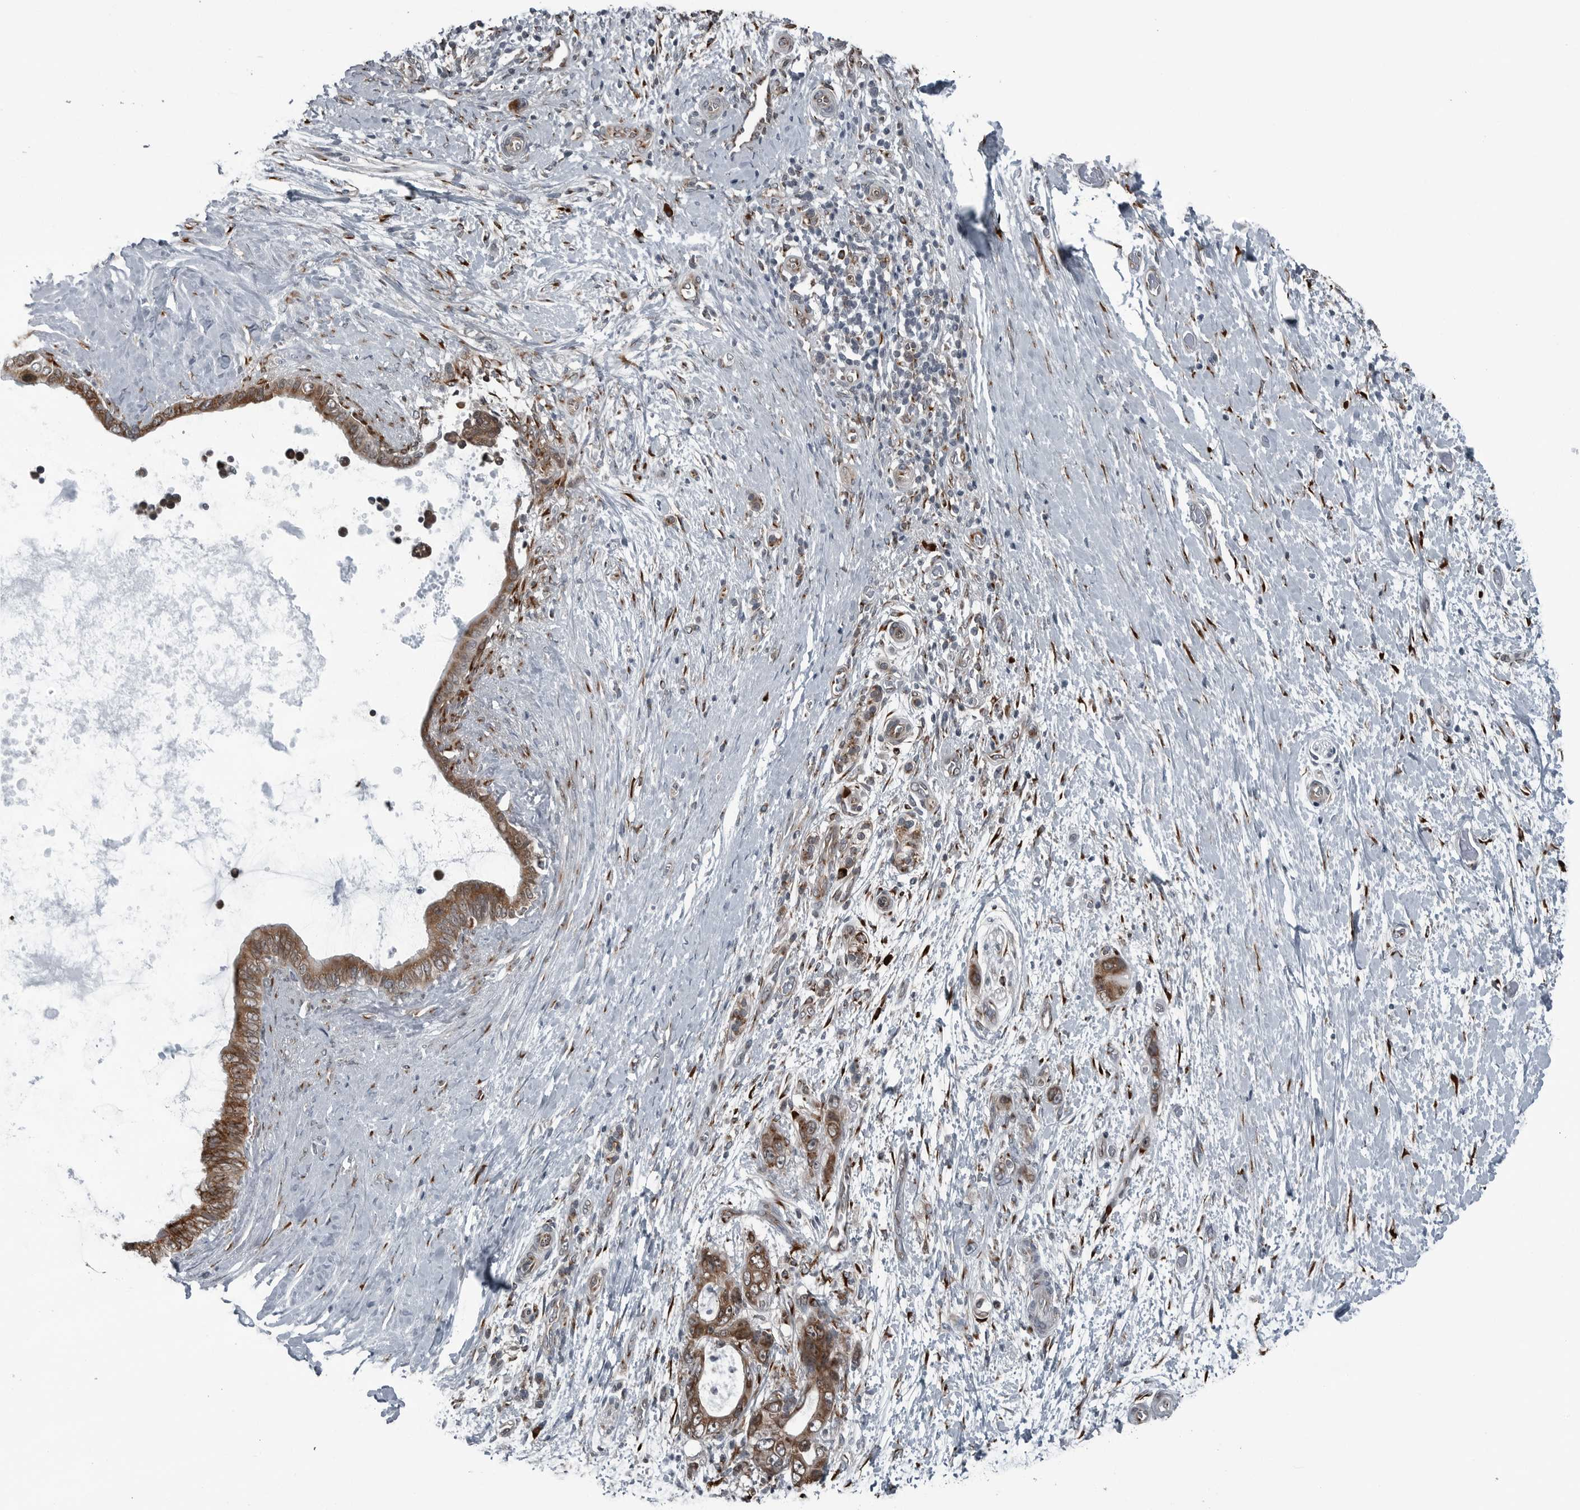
{"staining": {"intensity": "moderate", "quantity": ">75%", "location": "cytoplasmic/membranous"}, "tissue": "pancreatic cancer", "cell_type": "Tumor cells", "image_type": "cancer", "snomed": [{"axis": "morphology", "description": "Adenocarcinoma, NOS"}, {"axis": "topography", "description": "Pancreas"}], "caption": "The micrograph demonstrates staining of pancreatic cancer, revealing moderate cytoplasmic/membranous protein staining (brown color) within tumor cells.", "gene": "CEP85", "patient": {"sex": "female", "age": 72}}